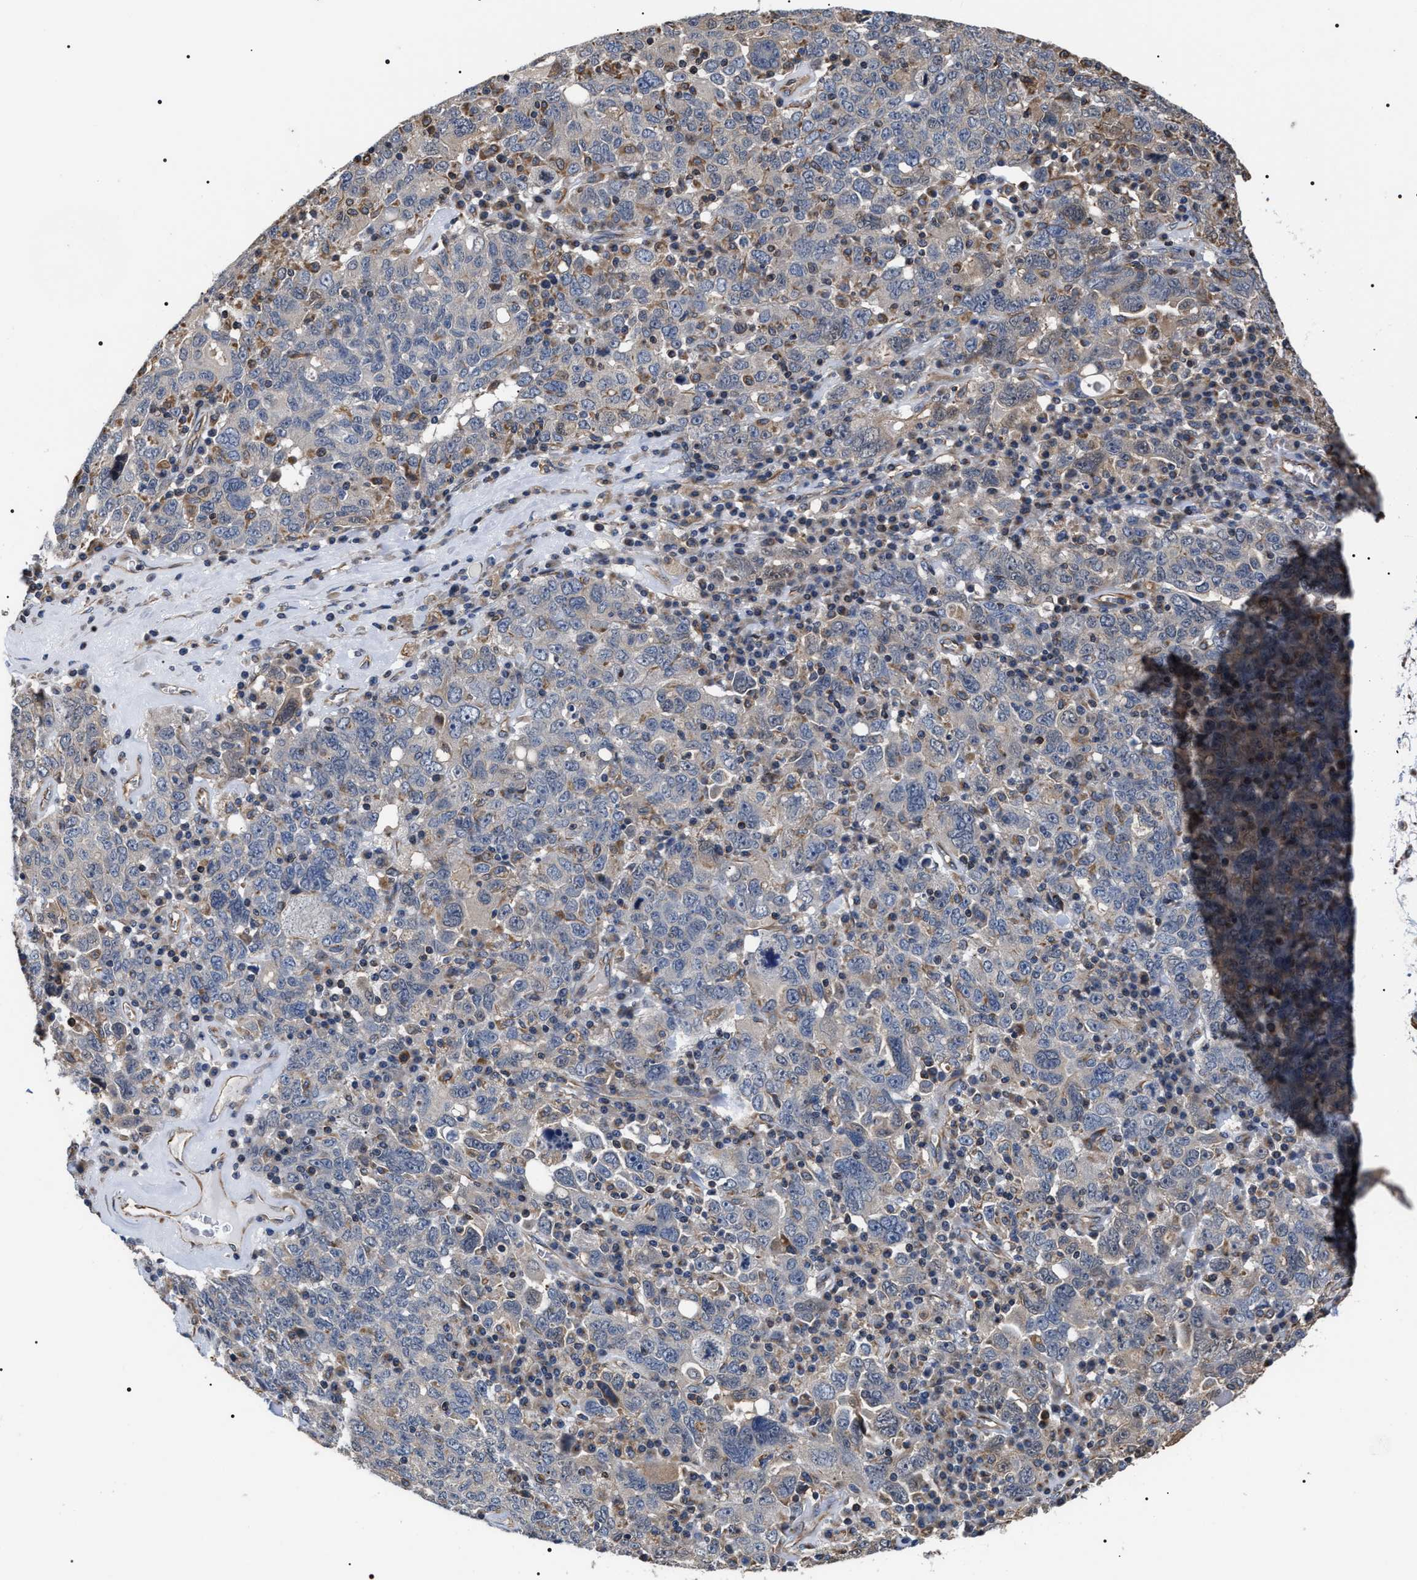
{"staining": {"intensity": "negative", "quantity": "none", "location": "none"}, "tissue": "ovarian cancer", "cell_type": "Tumor cells", "image_type": "cancer", "snomed": [{"axis": "morphology", "description": "Carcinoma, endometroid"}, {"axis": "topography", "description": "Ovary"}], "caption": "An immunohistochemistry (IHC) image of ovarian cancer is shown. There is no staining in tumor cells of ovarian cancer.", "gene": "TSPAN33", "patient": {"sex": "female", "age": 62}}